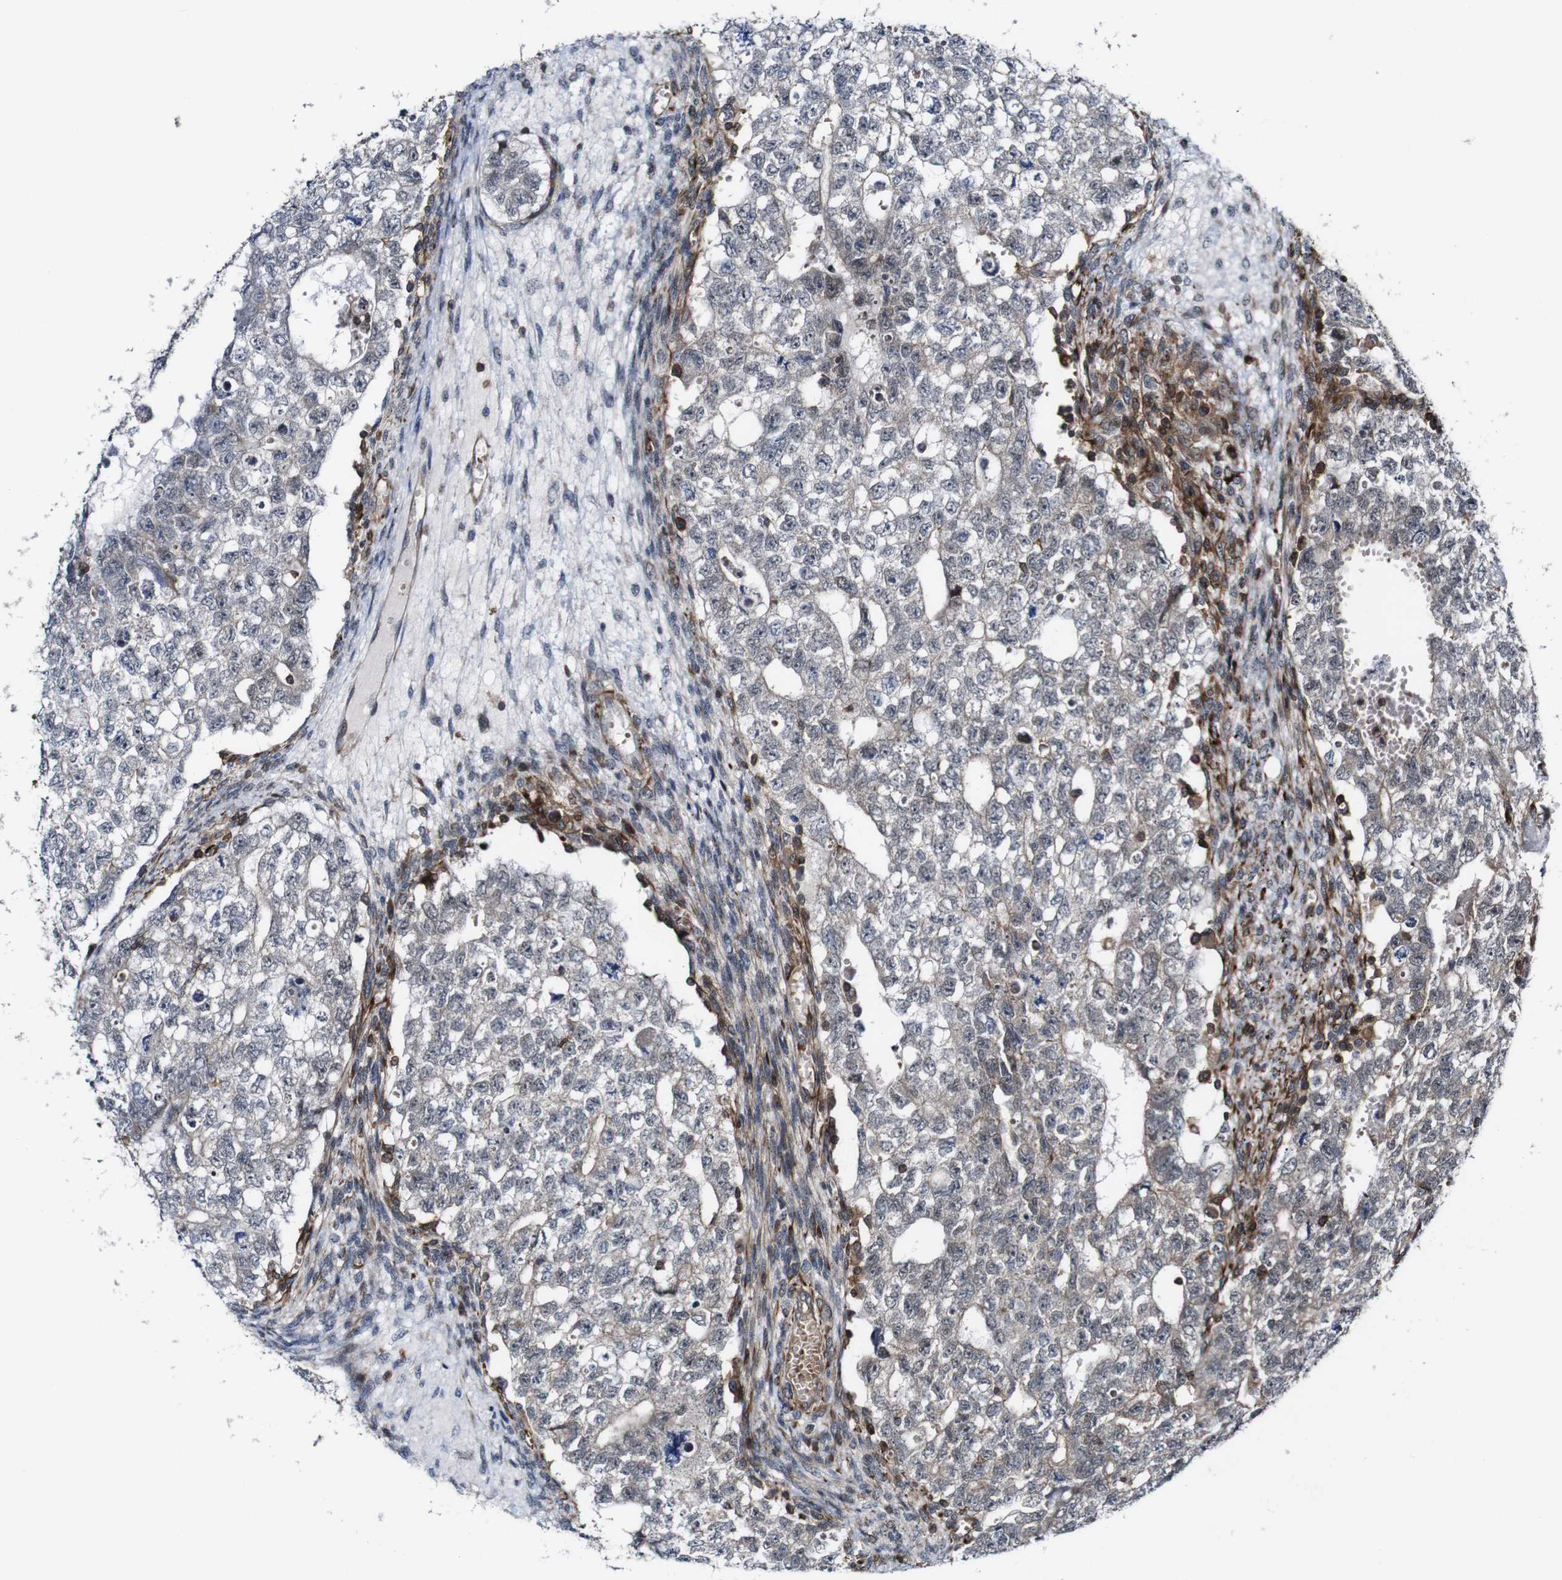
{"staining": {"intensity": "negative", "quantity": "none", "location": "none"}, "tissue": "testis cancer", "cell_type": "Tumor cells", "image_type": "cancer", "snomed": [{"axis": "morphology", "description": "Seminoma, NOS"}, {"axis": "morphology", "description": "Carcinoma, Embryonal, NOS"}, {"axis": "topography", "description": "Testis"}], "caption": "A high-resolution photomicrograph shows immunohistochemistry staining of embryonal carcinoma (testis), which reveals no significant staining in tumor cells.", "gene": "JAK2", "patient": {"sex": "male", "age": 38}}